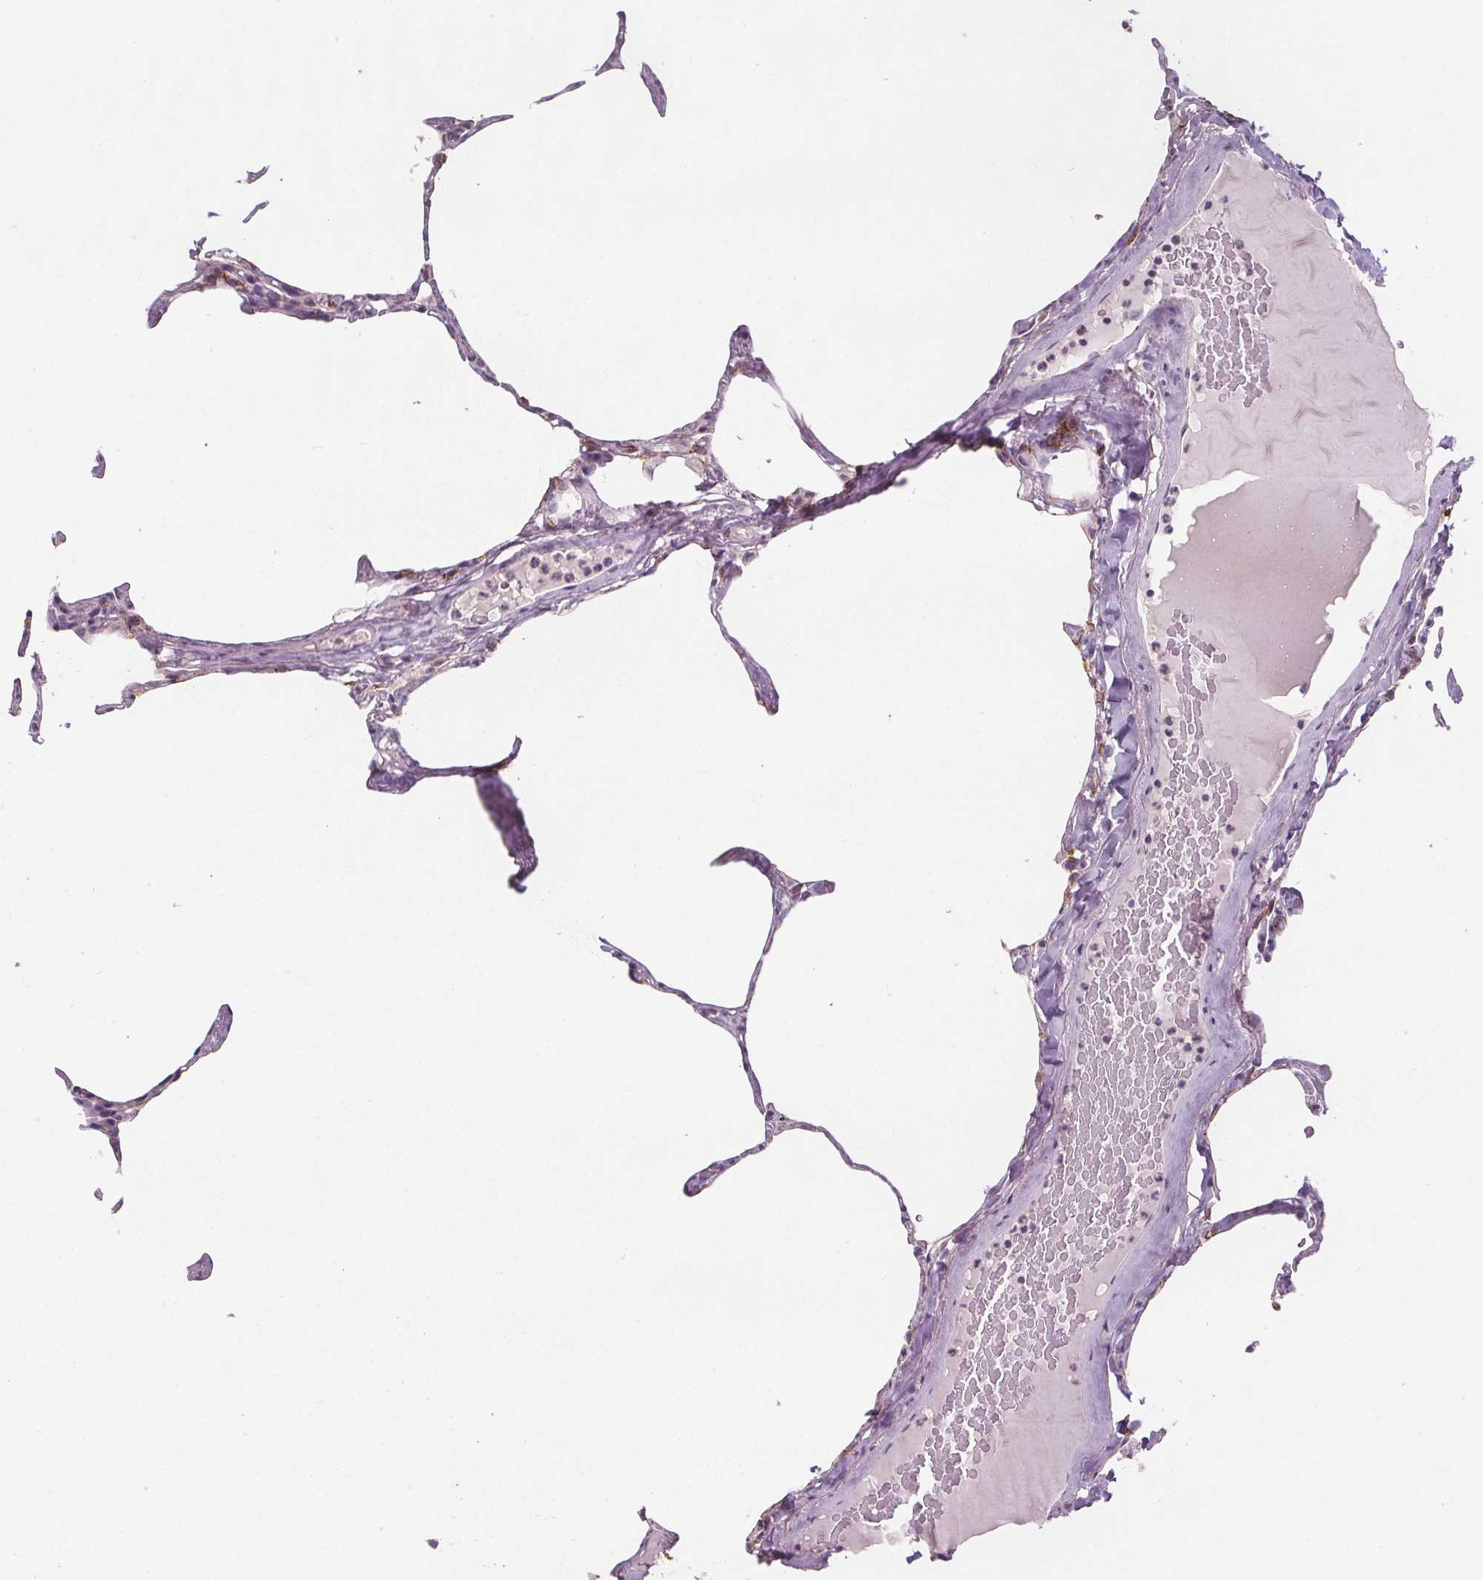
{"staining": {"intensity": "negative", "quantity": "none", "location": "none"}, "tissue": "lung", "cell_type": "Alveolar cells", "image_type": "normal", "snomed": [{"axis": "morphology", "description": "Normal tissue, NOS"}, {"axis": "topography", "description": "Lung"}], "caption": "A high-resolution image shows immunohistochemistry (IHC) staining of benign lung, which reveals no significant staining in alveolar cells.", "gene": "ATP1A1", "patient": {"sex": "male", "age": 65}}